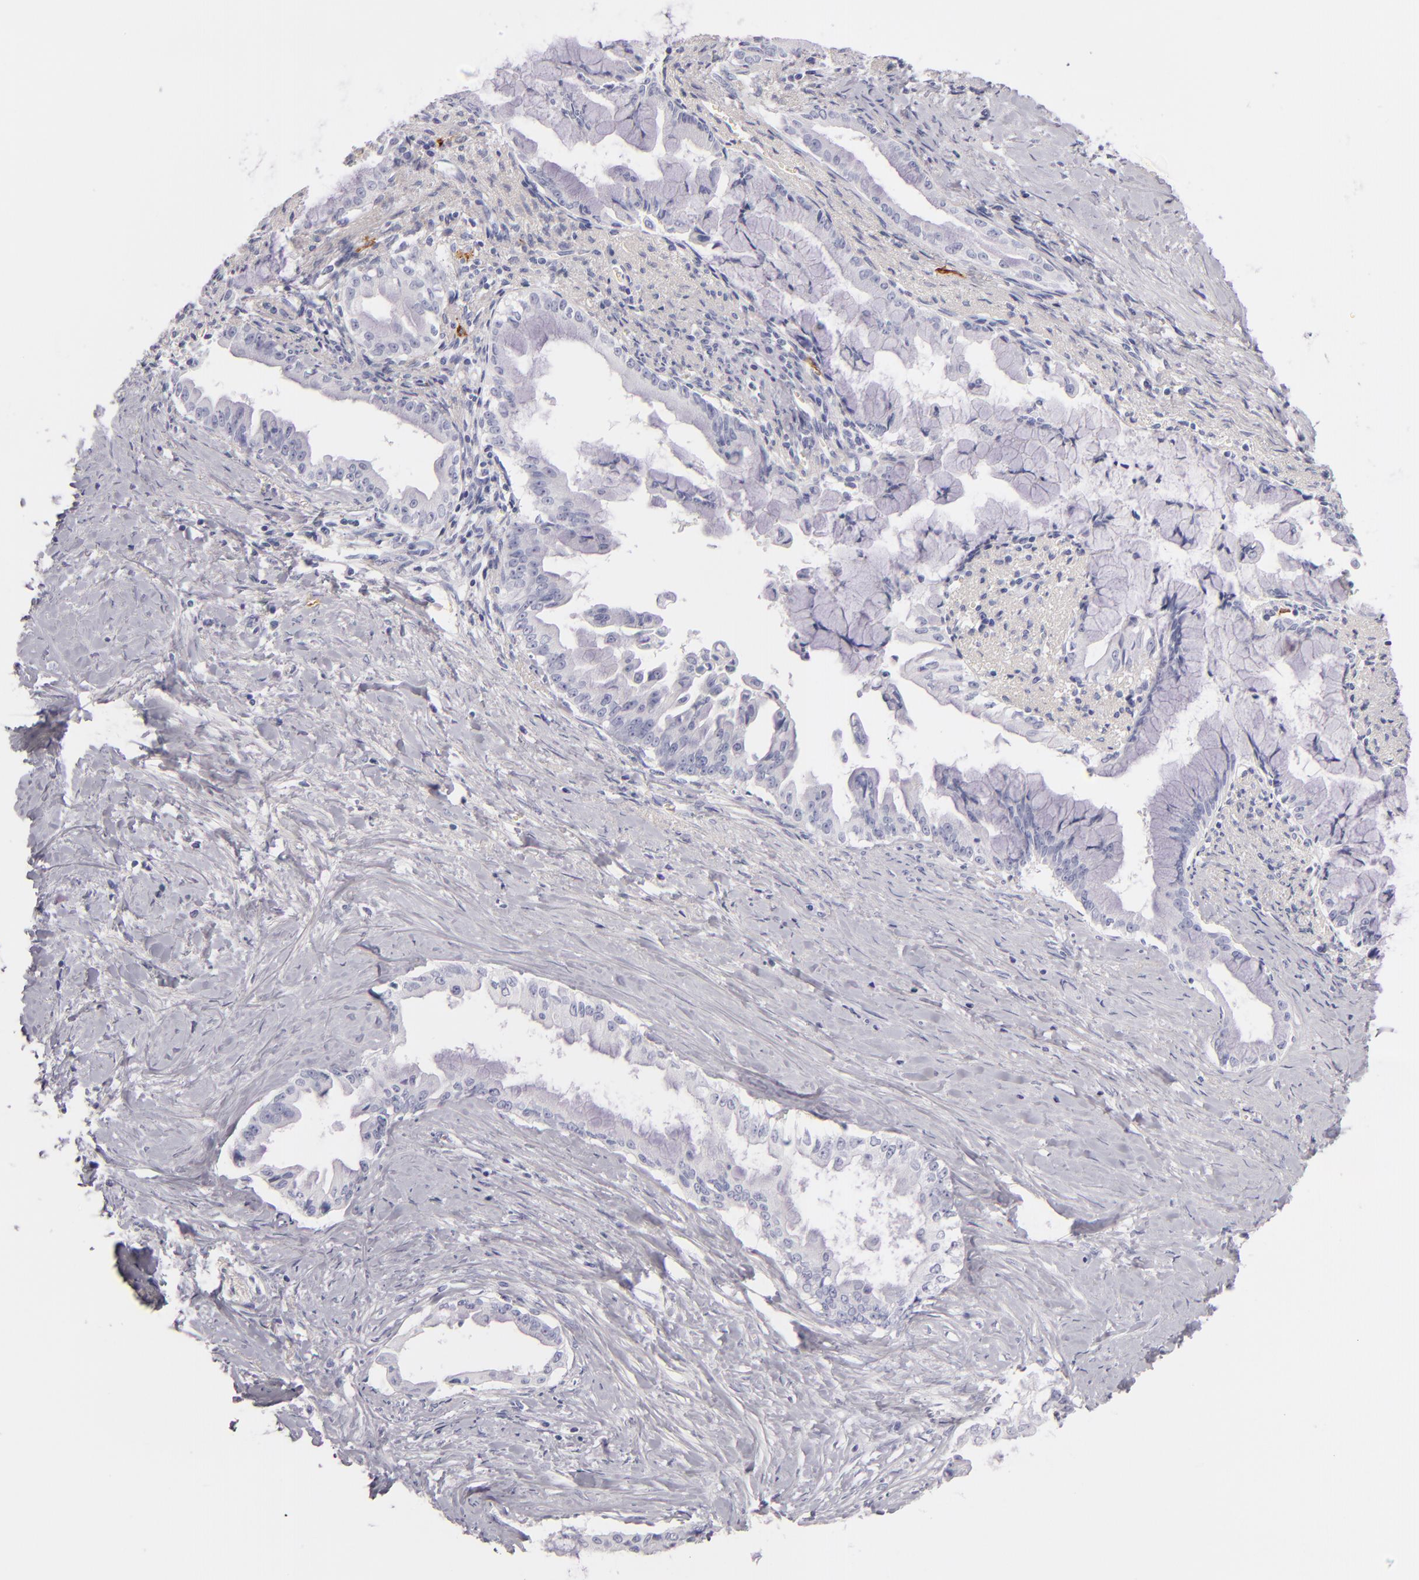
{"staining": {"intensity": "negative", "quantity": "none", "location": "none"}, "tissue": "pancreatic cancer", "cell_type": "Tumor cells", "image_type": "cancer", "snomed": [{"axis": "morphology", "description": "Adenocarcinoma, NOS"}, {"axis": "topography", "description": "Pancreas"}], "caption": "Immunohistochemistry (IHC) histopathology image of neoplastic tissue: human adenocarcinoma (pancreatic) stained with DAB reveals no significant protein positivity in tumor cells. (DAB (3,3'-diaminobenzidine) immunohistochemistry with hematoxylin counter stain).", "gene": "CD207", "patient": {"sex": "male", "age": 59}}